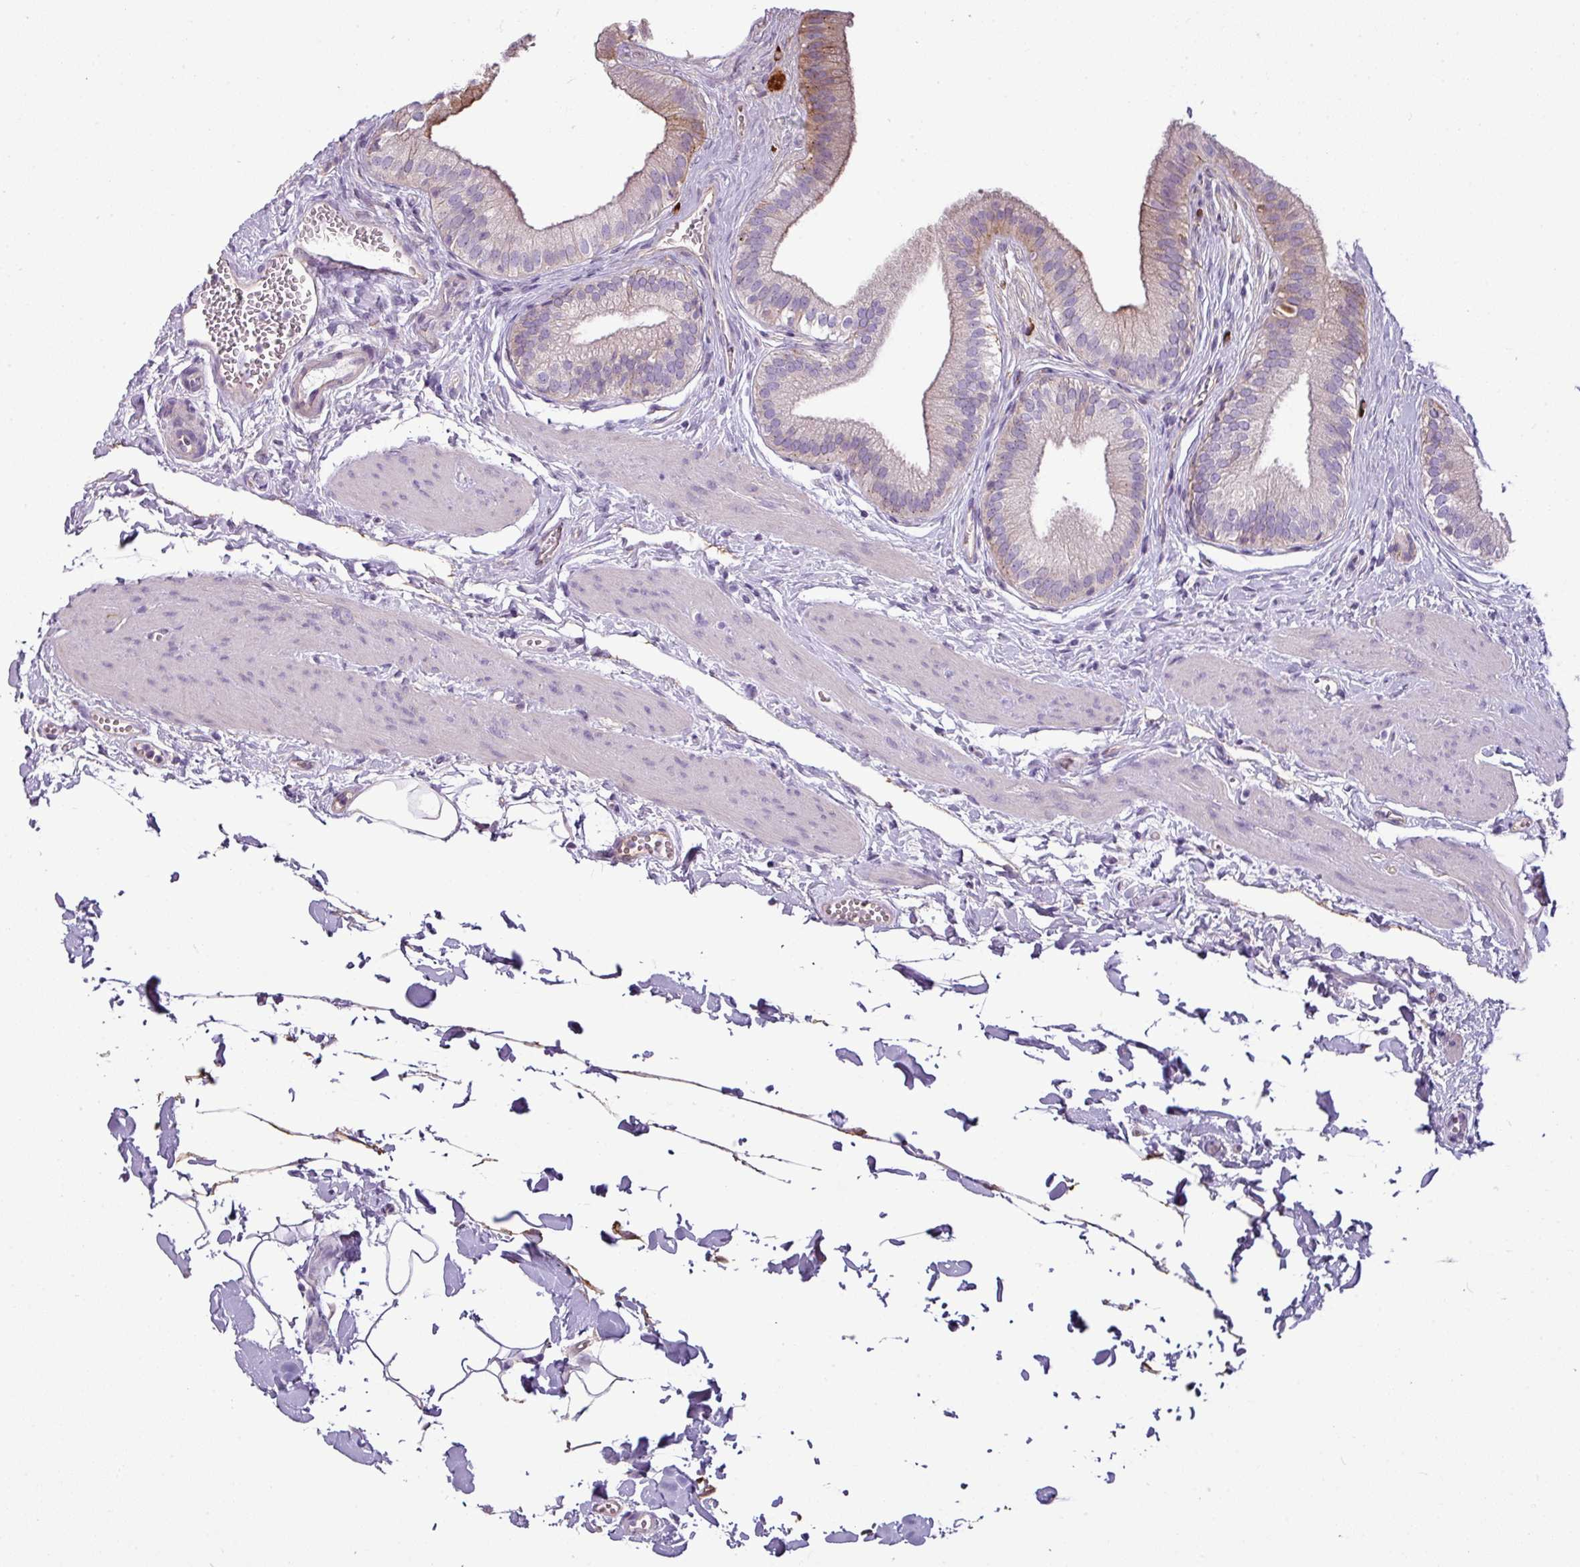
{"staining": {"intensity": "weak", "quantity": "25%-75%", "location": "cytoplasmic/membranous"}, "tissue": "gallbladder", "cell_type": "Glandular cells", "image_type": "normal", "snomed": [{"axis": "morphology", "description": "Normal tissue, NOS"}, {"axis": "topography", "description": "Gallbladder"}], "caption": "Gallbladder stained with DAB (3,3'-diaminobenzidine) immunohistochemistry (IHC) reveals low levels of weak cytoplasmic/membranous expression in about 25%-75% of glandular cells. Using DAB (brown) and hematoxylin (blue) stains, captured at high magnification using brightfield microscopy.", "gene": "TMEM178B", "patient": {"sex": "female", "age": 54}}